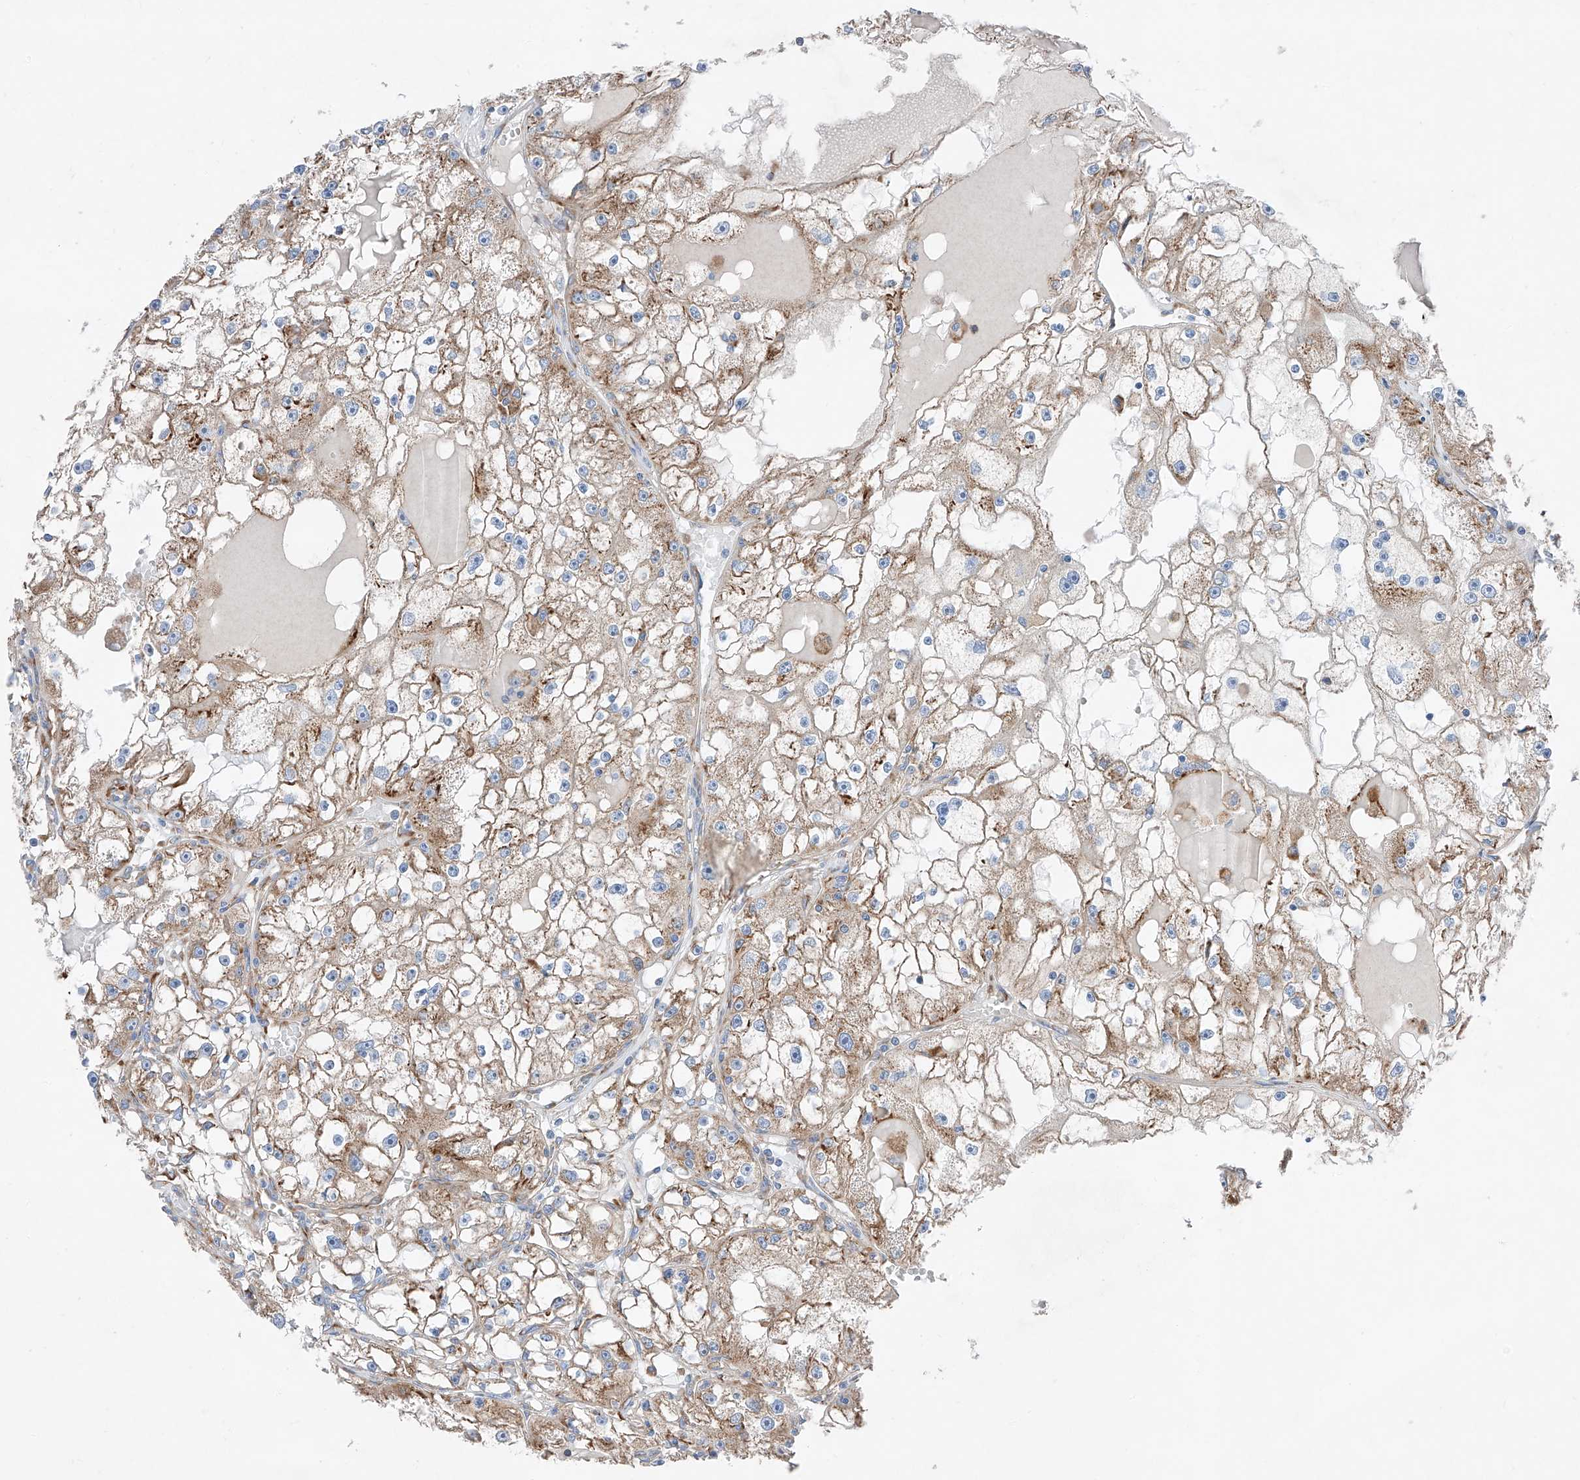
{"staining": {"intensity": "moderate", "quantity": ">75%", "location": "cytoplasmic/membranous"}, "tissue": "renal cancer", "cell_type": "Tumor cells", "image_type": "cancer", "snomed": [{"axis": "morphology", "description": "Adenocarcinoma, NOS"}, {"axis": "topography", "description": "Kidney"}], "caption": "Moderate cytoplasmic/membranous protein expression is appreciated in approximately >75% of tumor cells in adenocarcinoma (renal). The staining was performed using DAB (3,3'-diaminobenzidine), with brown indicating positive protein expression. Nuclei are stained blue with hematoxylin.", "gene": "CRELD1", "patient": {"sex": "male", "age": 56}}